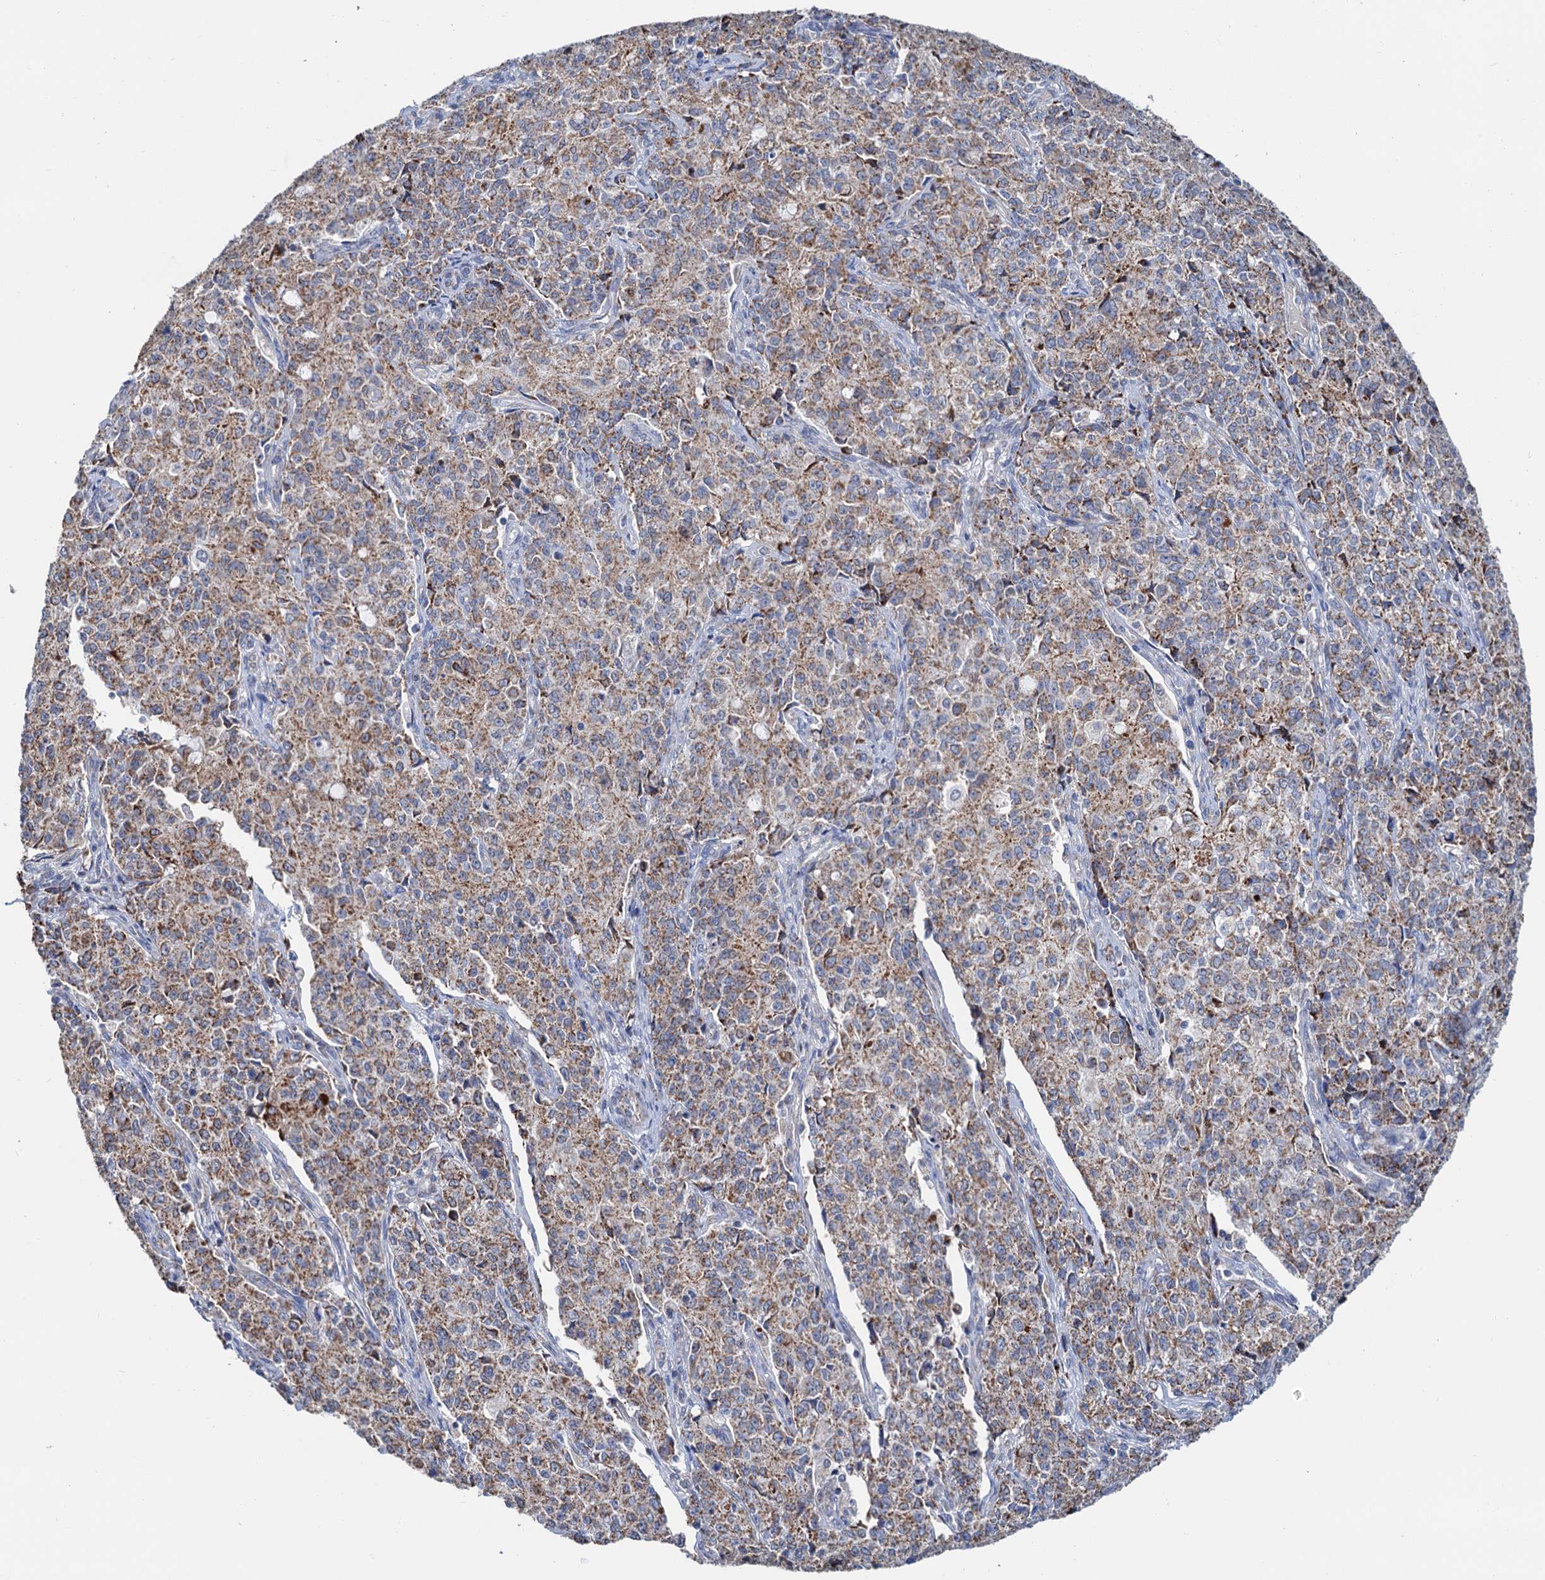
{"staining": {"intensity": "moderate", "quantity": ">75%", "location": "cytoplasmic/membranous"}, "tissue": "endometrial cancer", "cell_type": "Tumor cells", "image_type": "cancer", "snomed": [{"axis": "morphology", "description": "Adenocarcinoma, NOS"}, {"axis": "topography", "description": "Endometrium"}], "caption": "This image reveals immunohistochemistry staining of human adenocarcinoma (endometrial), with medium moderate cytoplasmic/membranous expression in about >75% of tumor cells.", "gene": "C2CD3", "patient": {"sex": "female", "age": 50}}